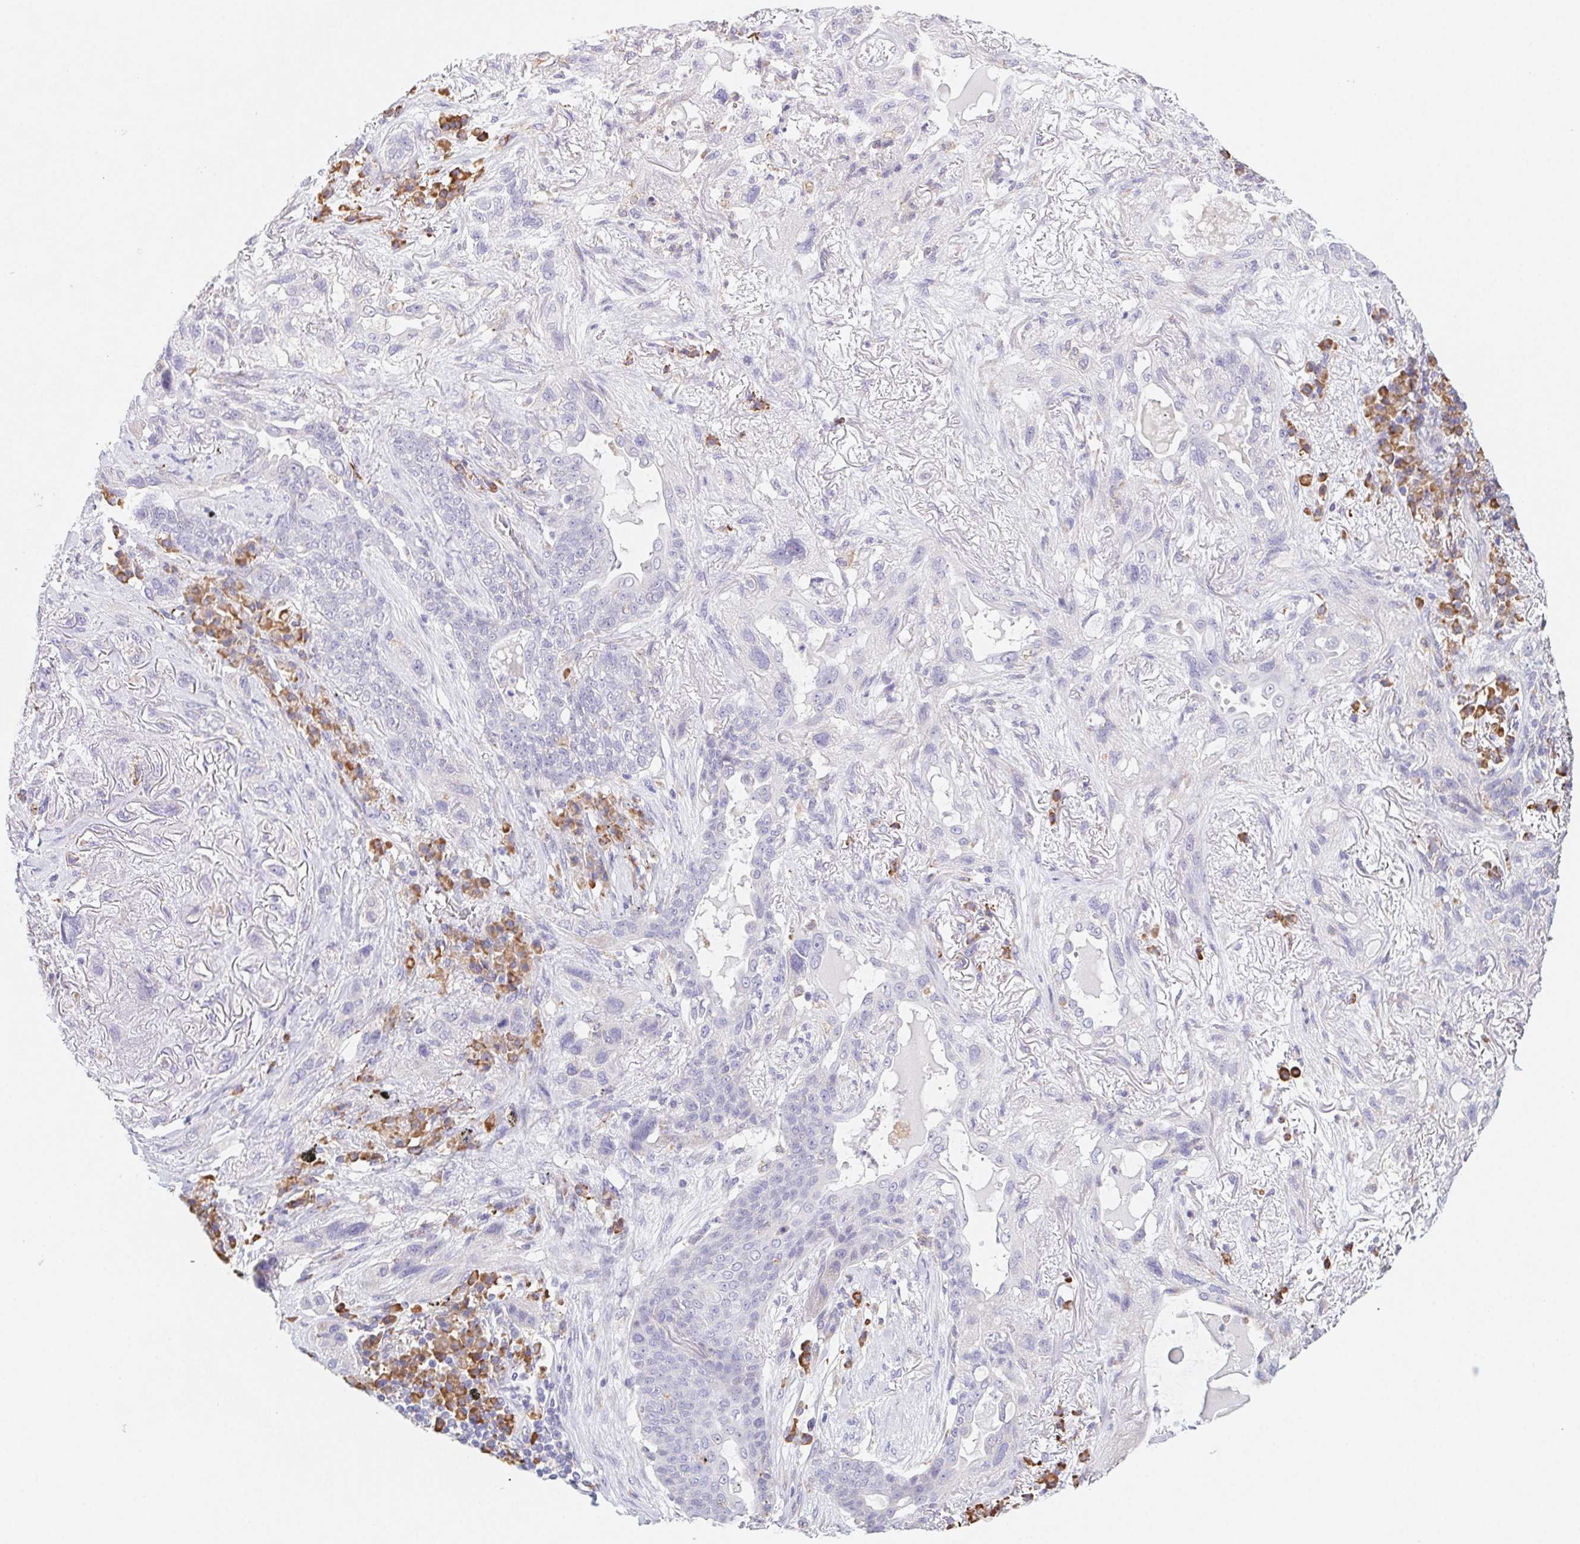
{"staining": {"intensity": "negative", "quantity": "none", "location": "none"}, "tissue": "lung cancer", "cell_type": "Tumor cells", "image_type": "cancer", "snomed": [{"axis": "morphology", "description": "Squamous cell carcinoma, NOS"}, {"axis": "topography", "description": "Lung"}], "caption": "Human lung squamous cell carcinoma stained for a protein using immunohistochemistry reveals no staining in tumor cells.", "gene": "ADAM8", "patient": {"sex": "female", "age": 70}}